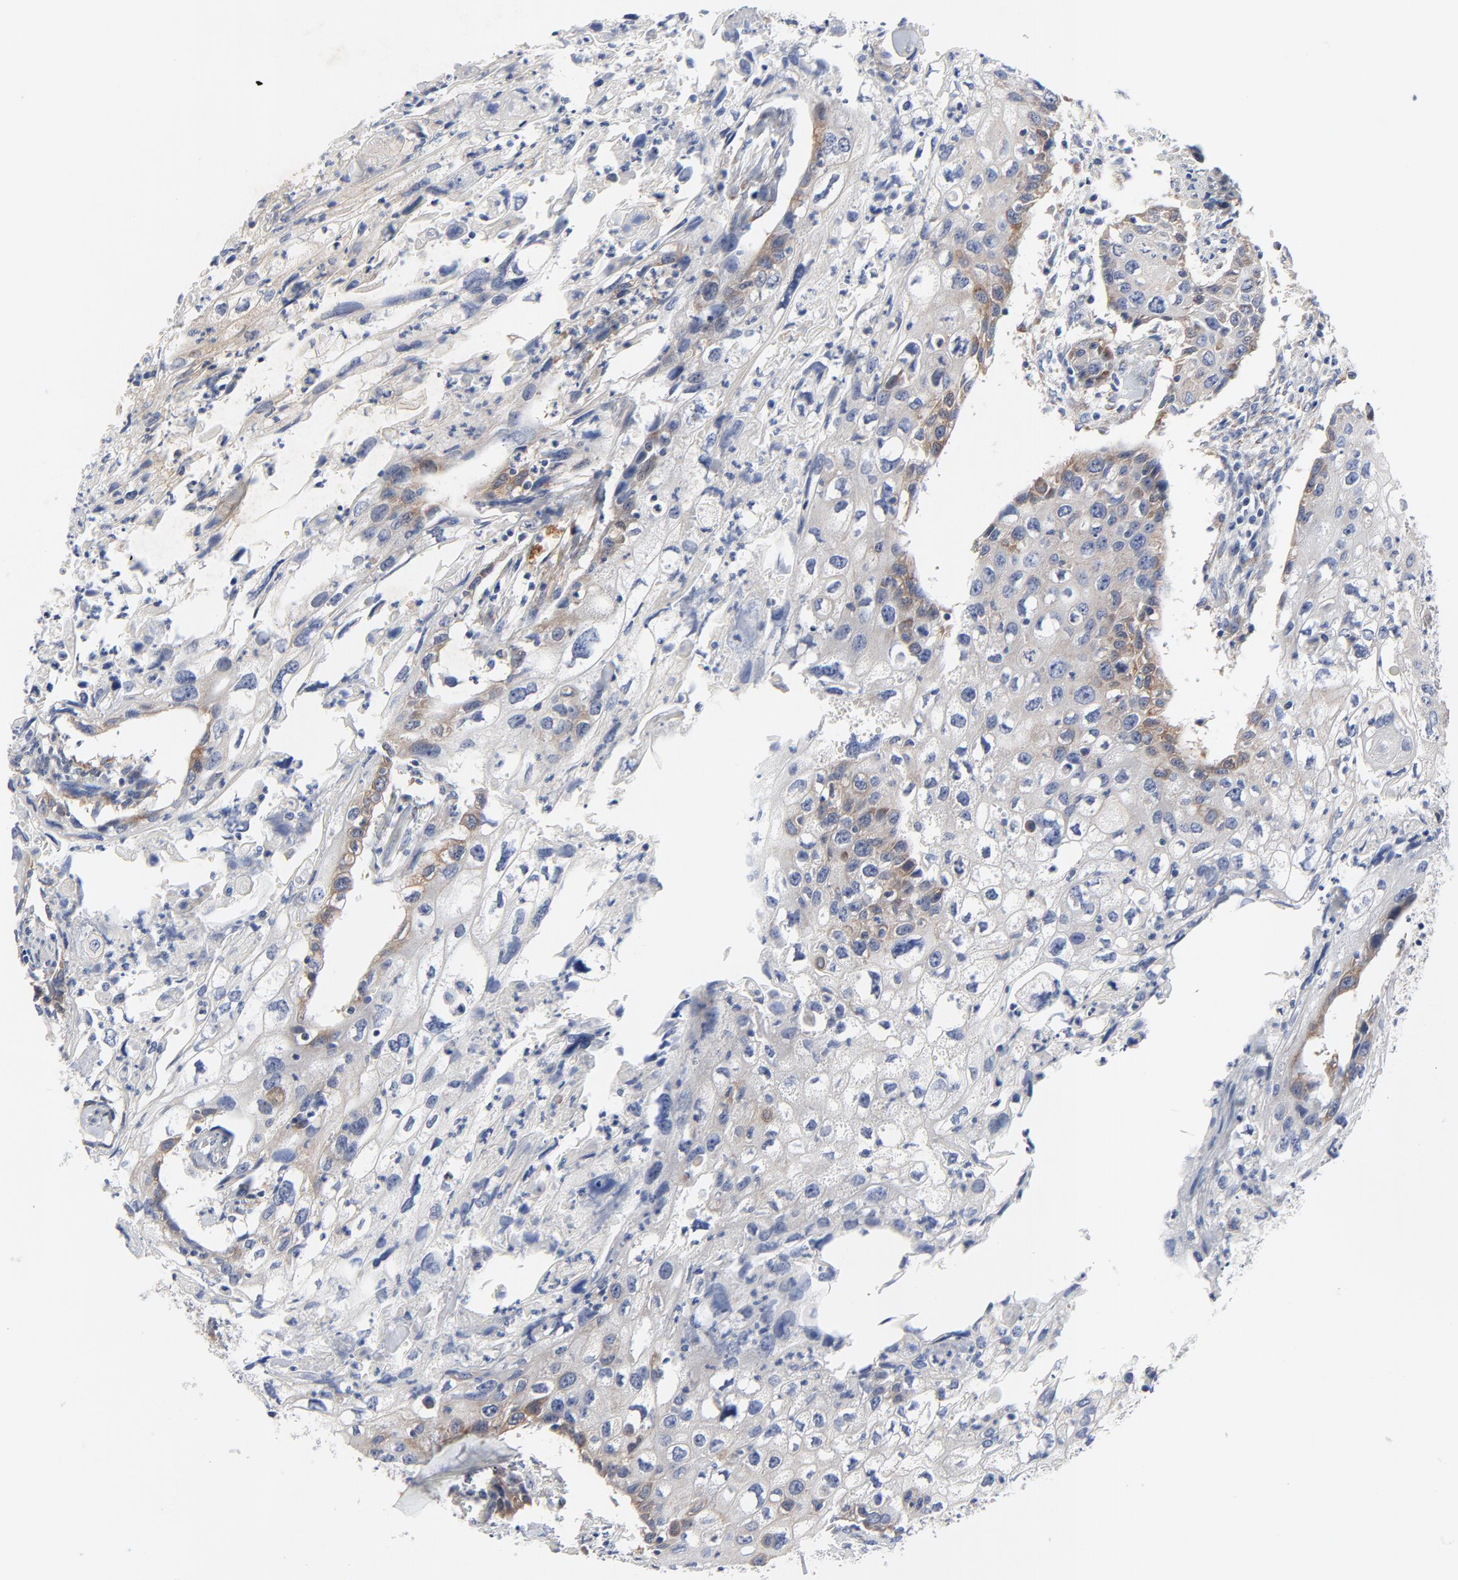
{"staining": {"intensity": "moderate", "quantity": "25%-75%", "location": "cytoplasmic/membranous"}, "tissue": "urothelial cancer", "cell_type": "Tumor cells", "image_type": "cancer", "snomed": [{"axis": "morphology", "description": "Urothelial carcinoma, High grade"}, {"axis": "topography", "description": "Urinary bladder"}], "caption": "Immunohistochemical staining of urothelial carcinoma (high-grade) demonstrates medium levels of moderate cytoplasmic/membranous protein positivity in approximately 25%-75% of tumor cells.", "gene": "VAV2", "patient": {"sex": "male", "age": 54}}